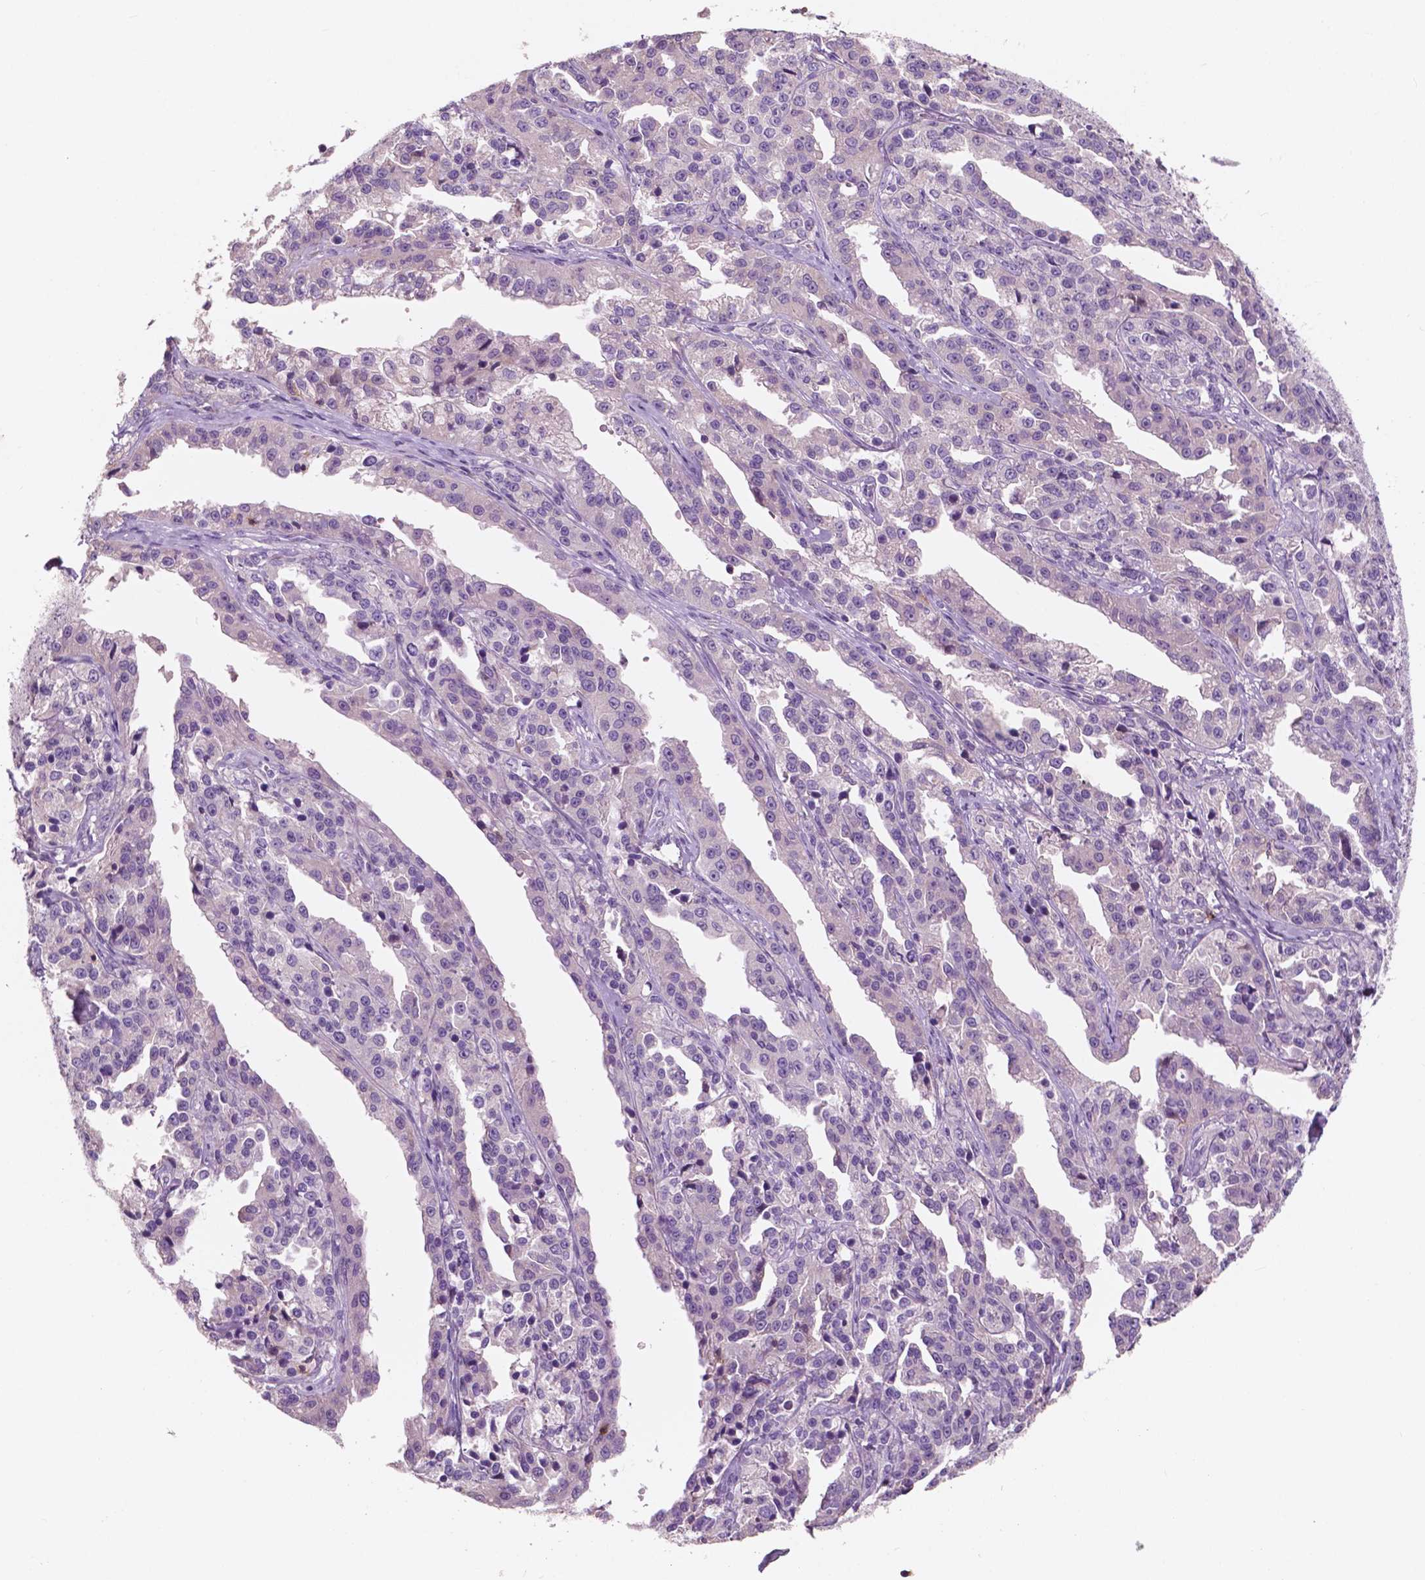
{"staining": {"intensity": "negative", "quantity": "none", "location": "none"}, "tissue": "ovarian cancer", "cell_type": "Tumor cells", "image_type": "cancer", "snomed": [{"axis": "morphology", "description": "Cystadenocarcinoma, serous, NOS"}, {"axis": "topography", "description": "Ovary"}], "caption": "This is an immunohistochemistry (IHC) histopathology image of serous cystadenocarcinoma (ovarian). There is no positivity in tumor cells.", "gene": "SEMA4A", "patient": {"sex": "female", "age": 75}}